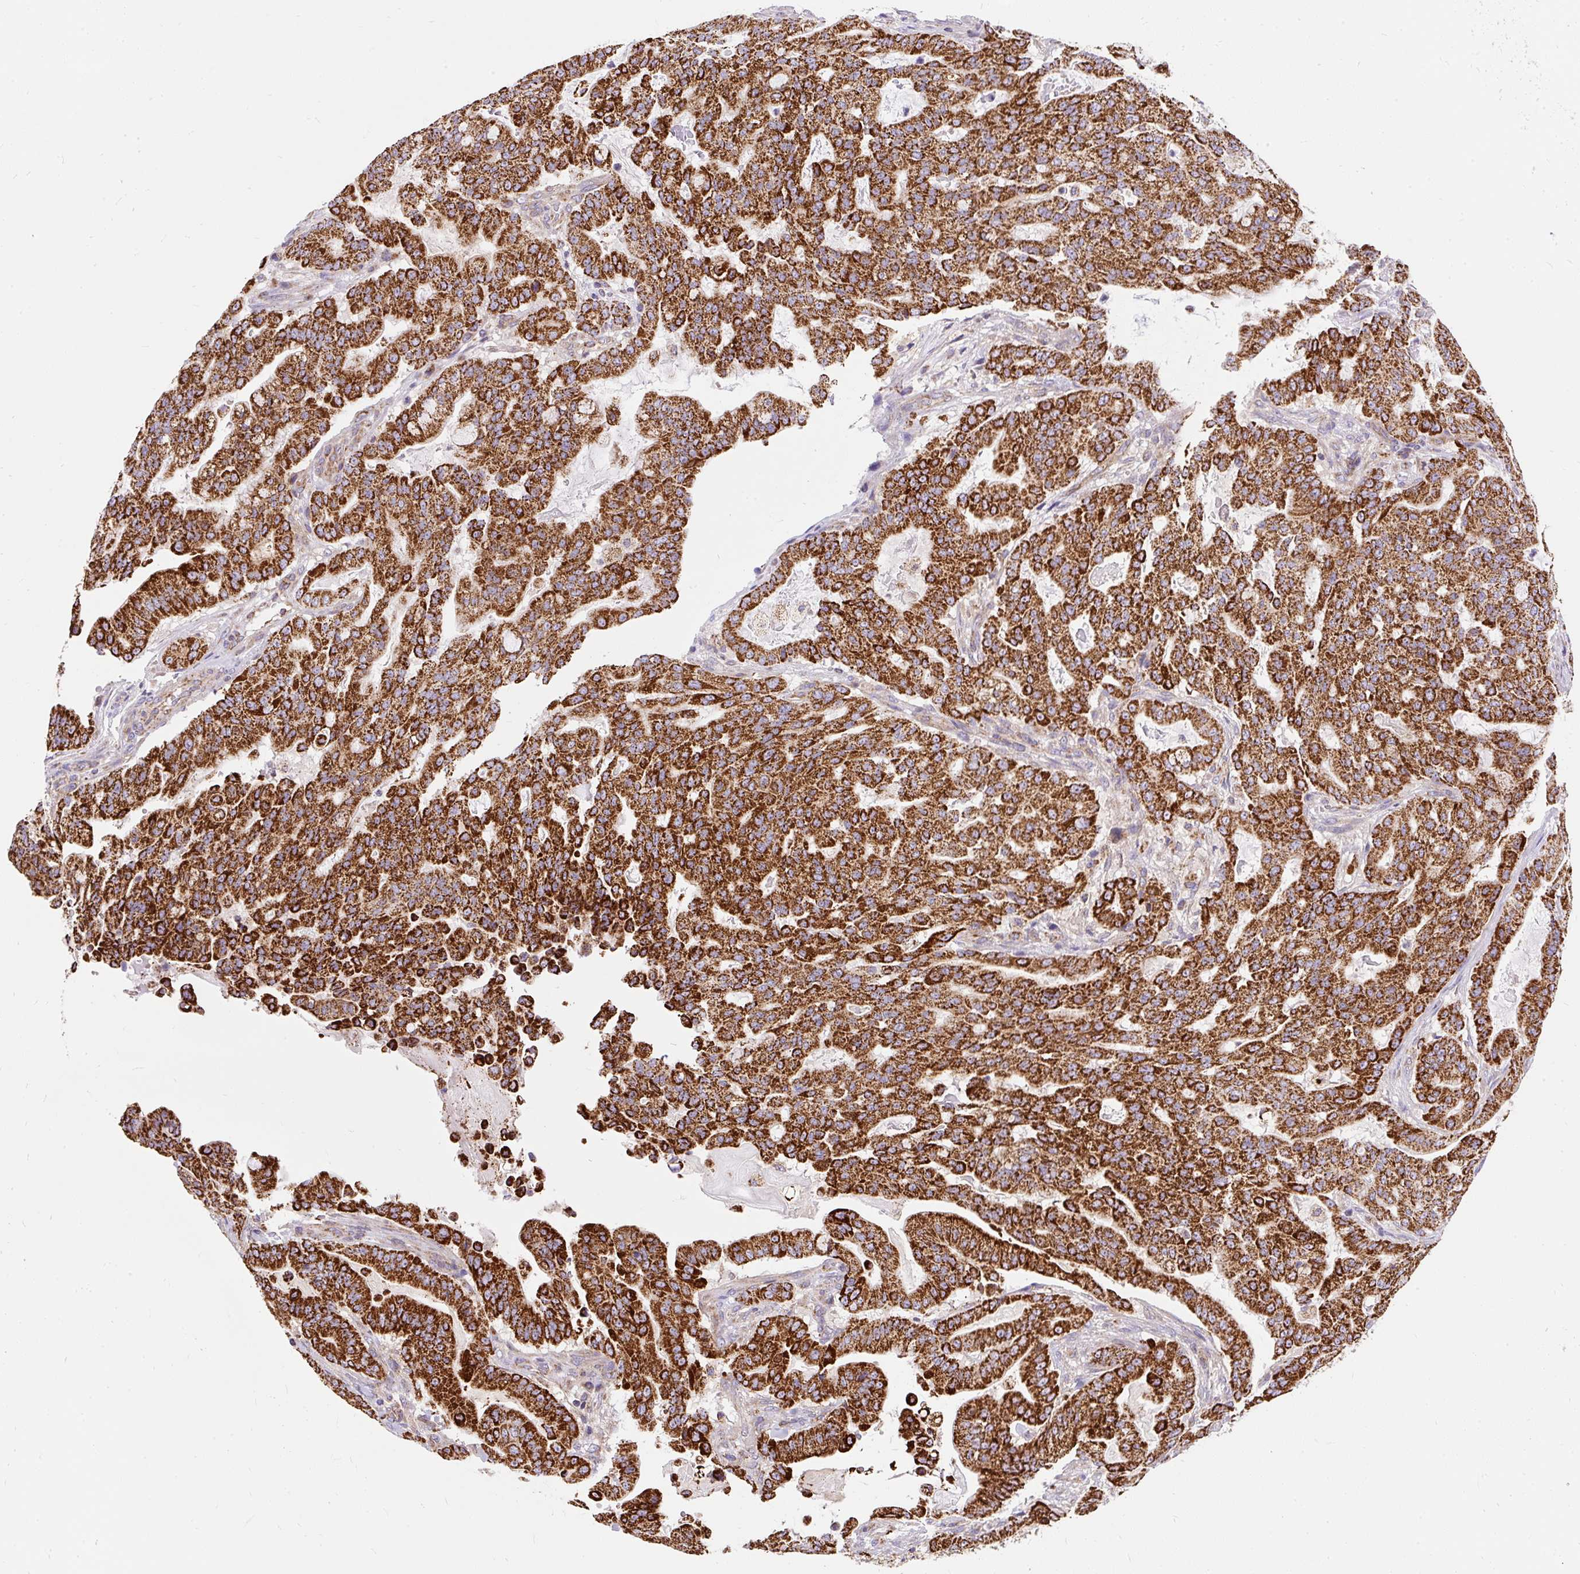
{"staining": {"intensity": "strong", "quantity": ">75%", "location": "cytoplasmic/membranous"}, "tissue": "pancreatic cancer", "cell_type": "Tumor cells", "image_type": "cancer", "snomed": [{"axis": "morphology", "description": "Adenocarcinoma, NOS"}, {"axis": "topography", "description": "Pancreas"}], "caption": "High-magnification brightfield microscopy of pancreatic adenocarcinoma stained with DAB (brown) and counterstained with hematoxylin (blue). tumor cells exhibit strong cytoplasmic/membranous expression is appreciated in approximately>75% of cells.", "gene": "CEP290", "patient": {"sex": "male", "age": 63}}